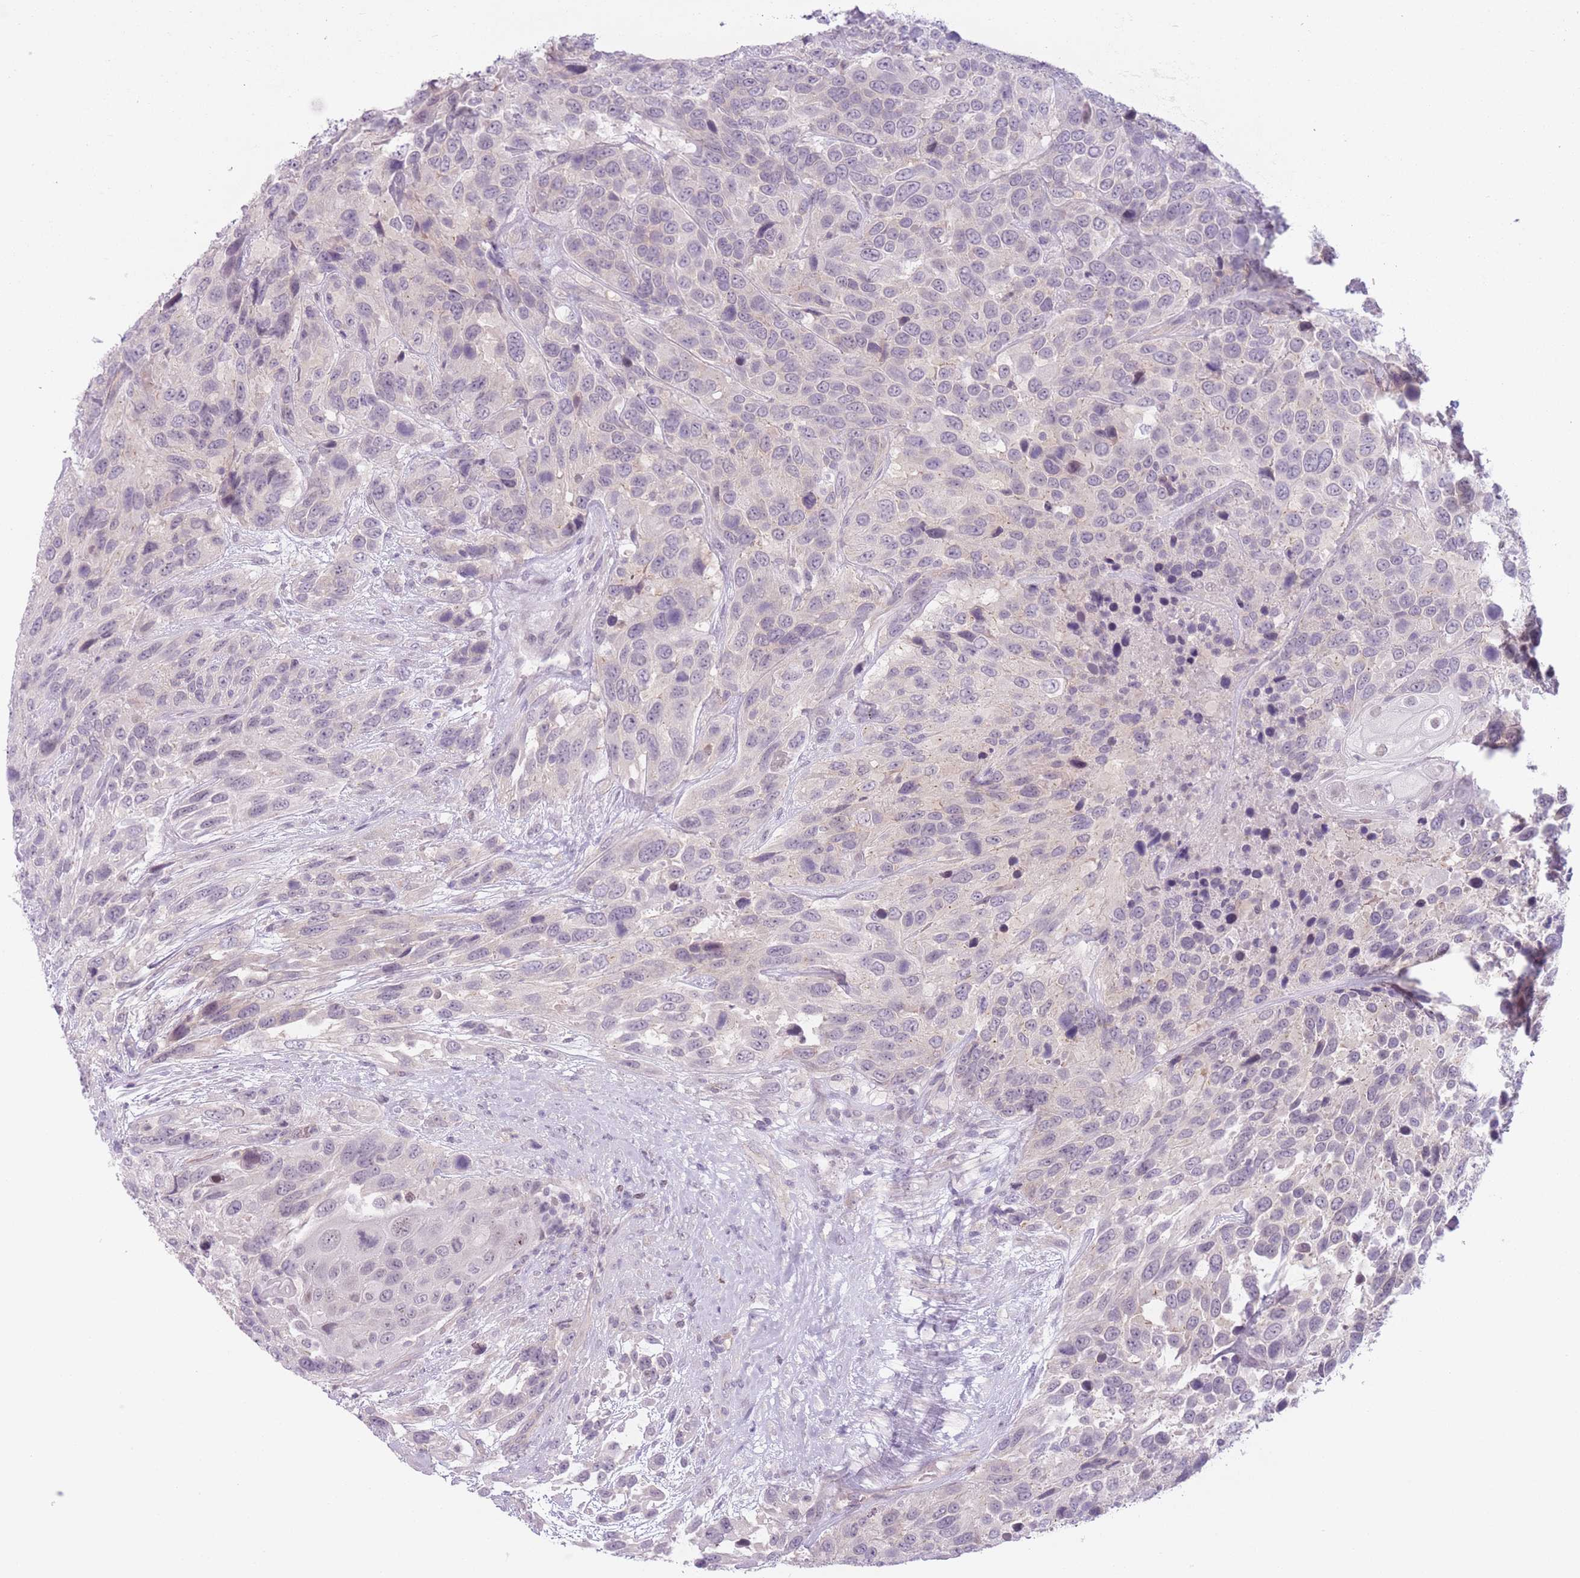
{"staining": {"intensity": "negative", "quantity": "none", "location": "none"}, "tissue": "urothelial cancer", "cell_type": "Tumor cells", "image_type": "cancer", "snomed": [{"axis": "morphology", "description": "Urothelial carcinoma, High grade"}, {"axis": "topography", "description": "Urinary bladder"}], "caption": "A micrograph of human urothelial carcinoma (high-grade) is negative for staining in tumor cells.", "gene": "ZNF439", "patient": {"sex": "female", "age": 70}}